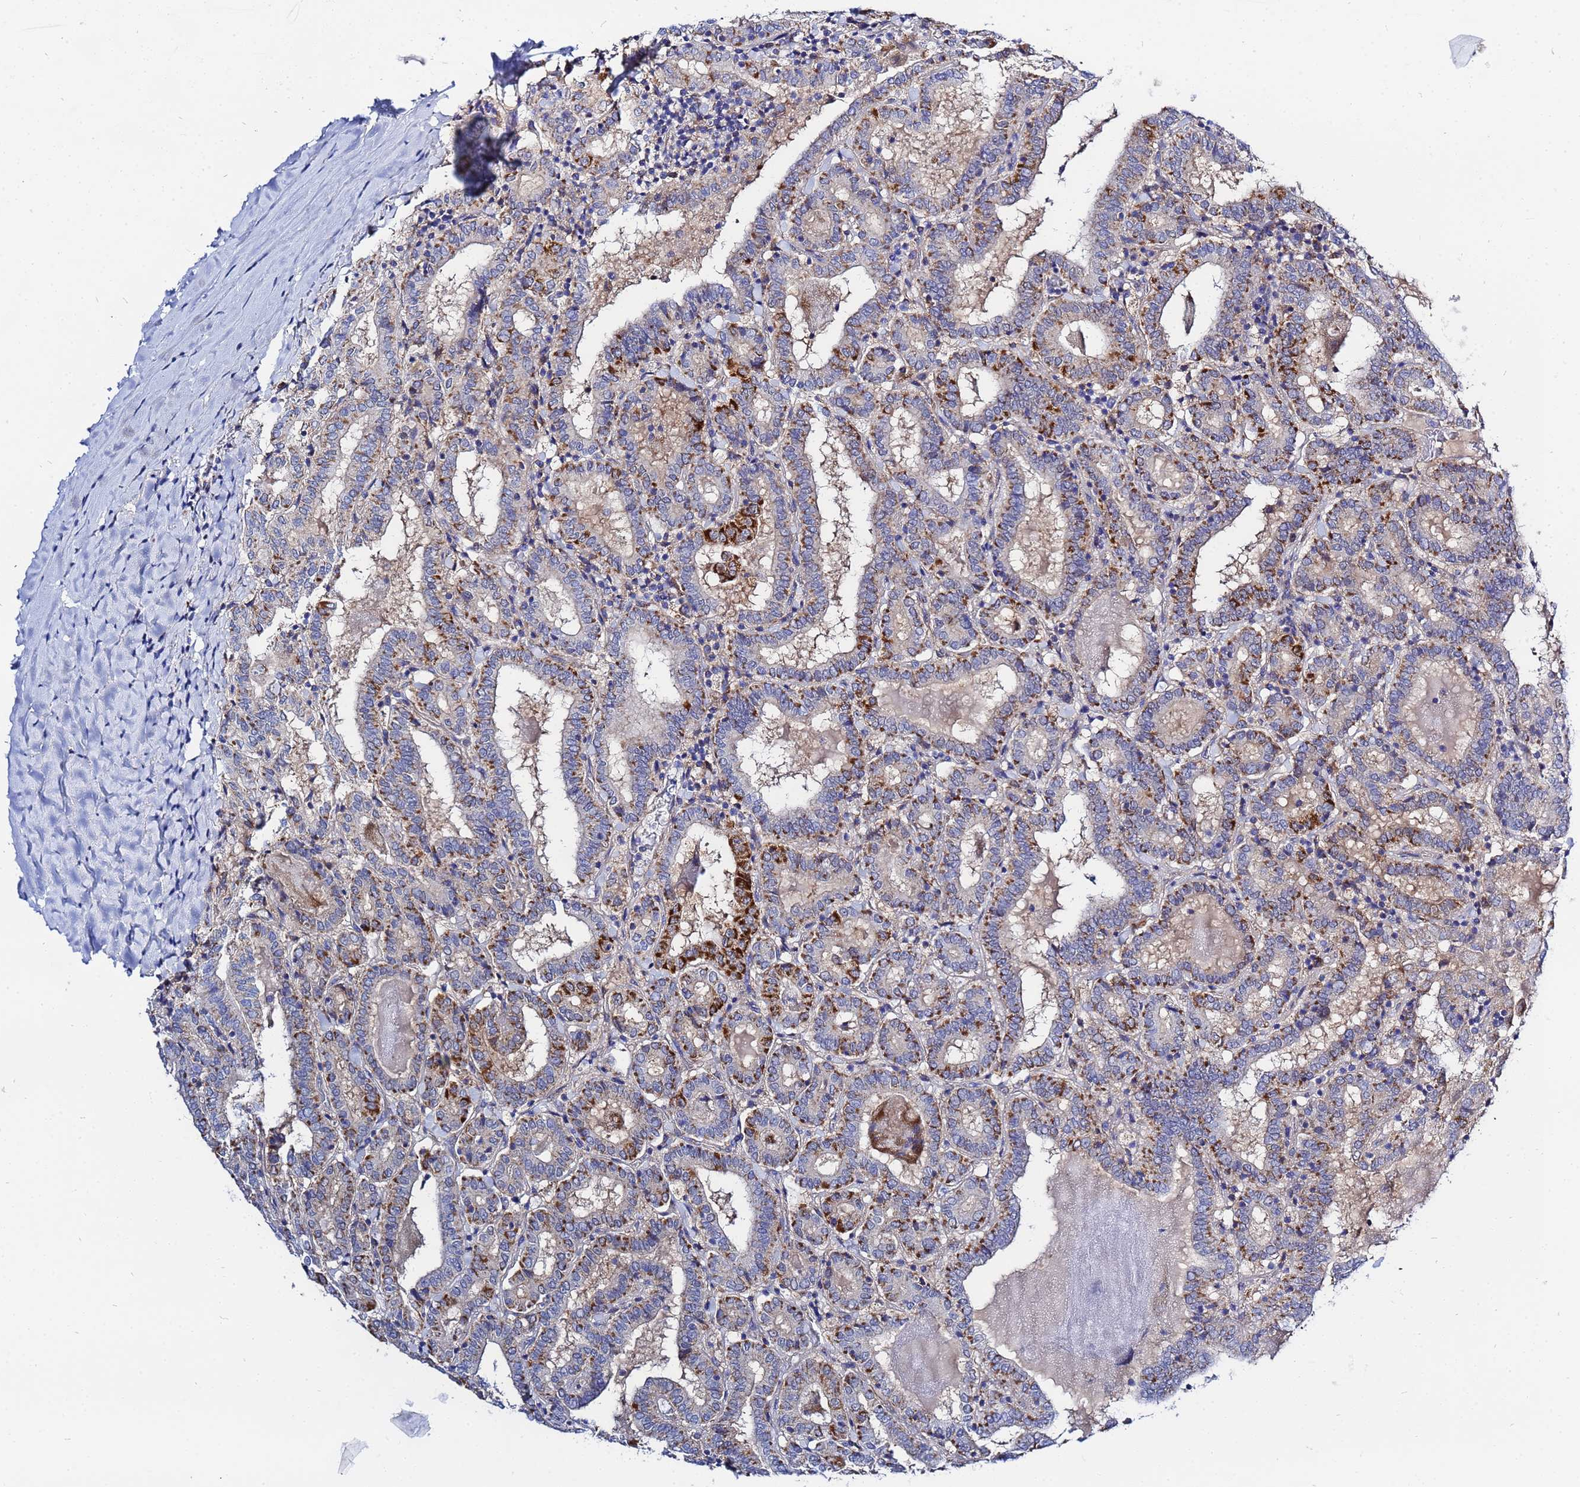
{"staining": {"intensity": "moderate", "quantity": ">75%", "location": "cytoplasmic/membranous"}, "tissue": "thyroid cancer", "cell_type": "Tumor cells", "image_type": "cancer", "snomed": [{"axis": "morphology", "description": "Papillary adenocarcinoma, NOS"}, {"axis": "topography", "description": "Thyroid gland"}], "caption": "Immunohistochemical staining of human thyroid cancer (papillary adenocarcinoma) reveals moderate cytoplasmic/membranous protein staining in approximately >75% of tumor cells. The protein of interest is shown in brown color, while the nuclei are stained blue.", "gene": "FAHD2A", "patient": {"sex": "female", "age": 72}}